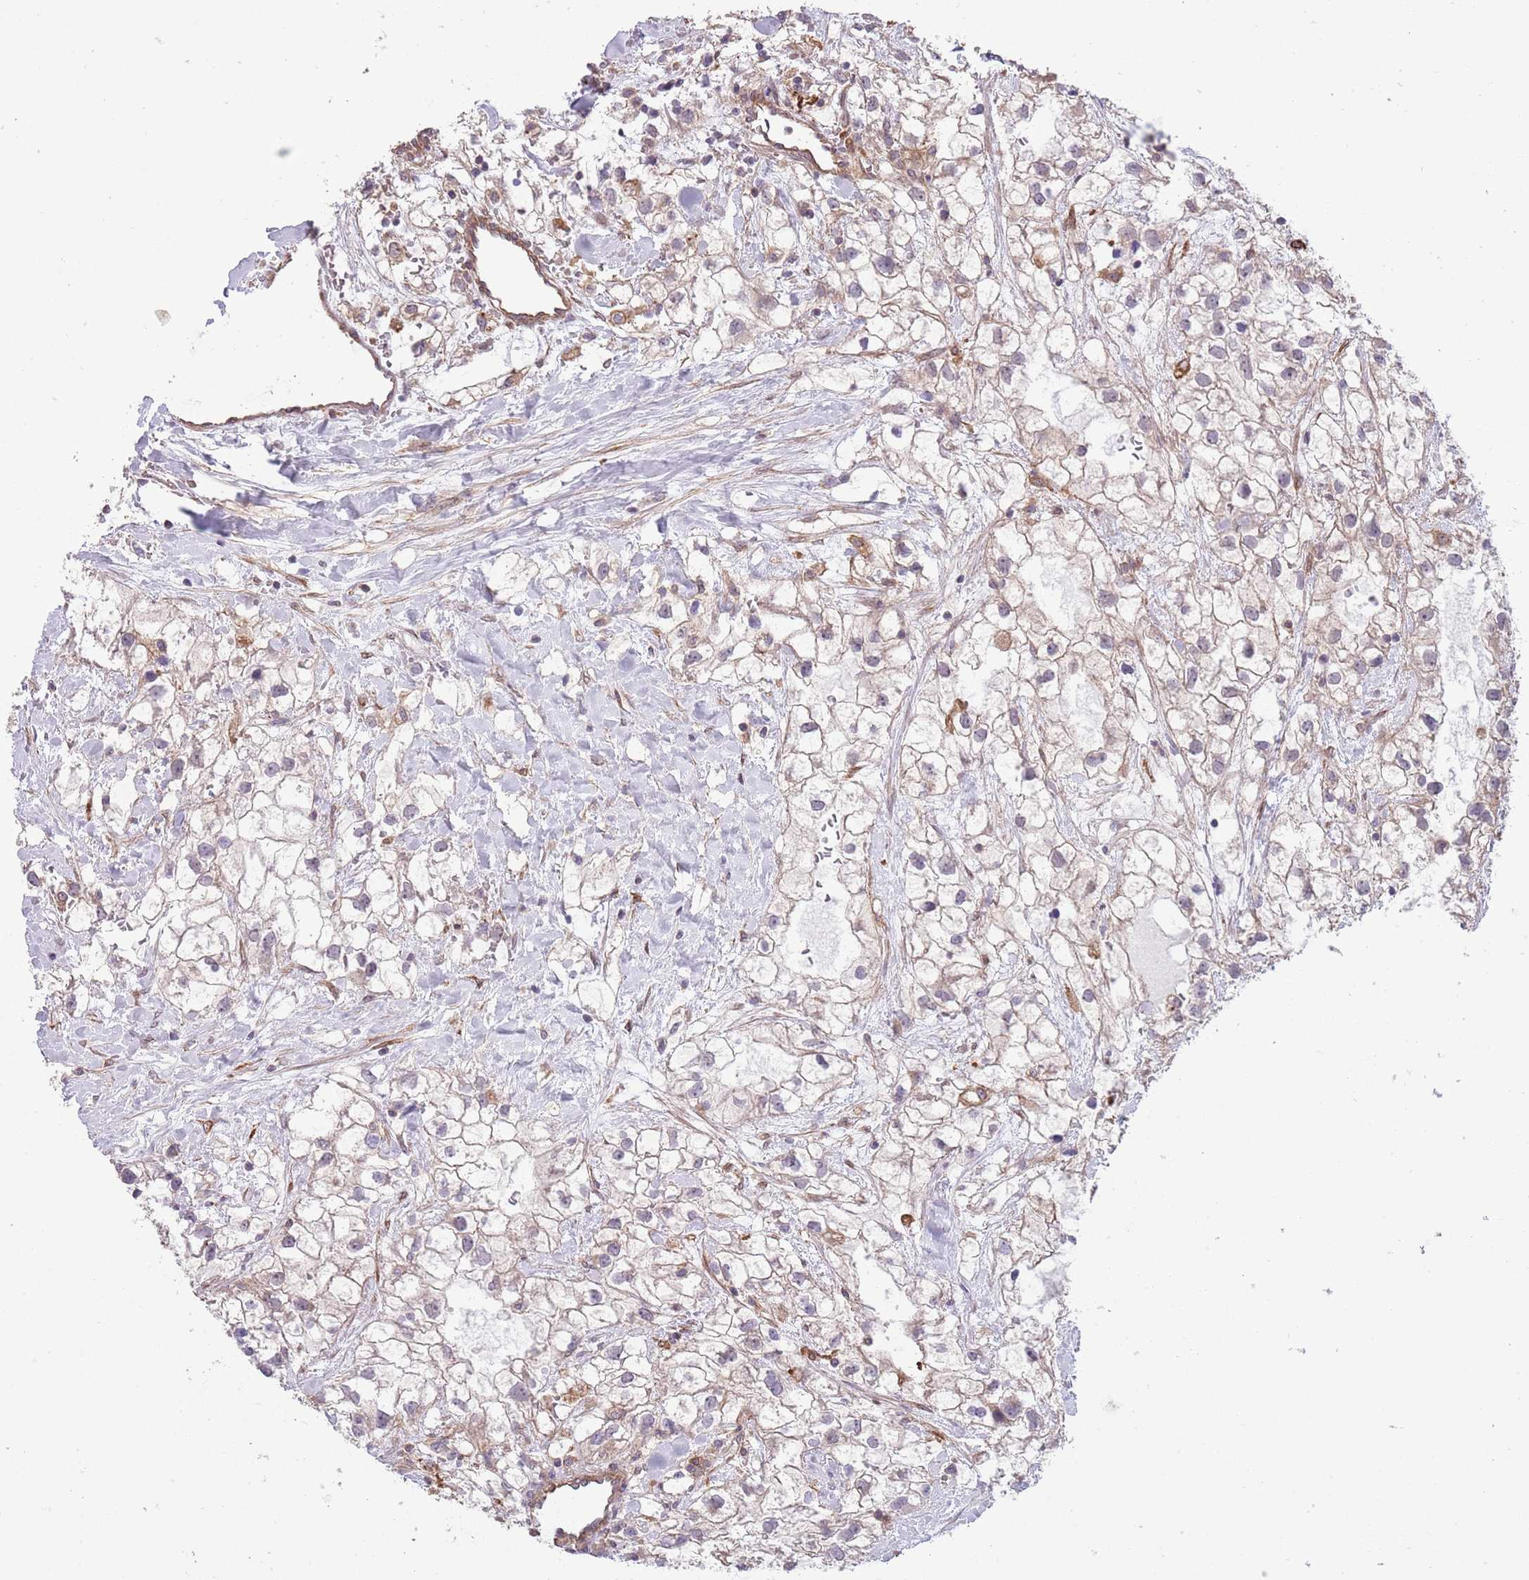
{"staining": {"intensity": "negative", "quantity": "none", "location": "none"}, "tissue": "renal cancer", "cell_type": "Tumor cells", "image_type": "cancer", "snomed": [{"axis": "morphology", "description": "Adenocarcinoma, NOS"}, {"axis": "topography", "description": "Kidney"}], "caption": "There is no significant positivity in tumor cells of renal cancer.", "gene": "CREBZF", "patient": {"sex": "male", "age": 59}}